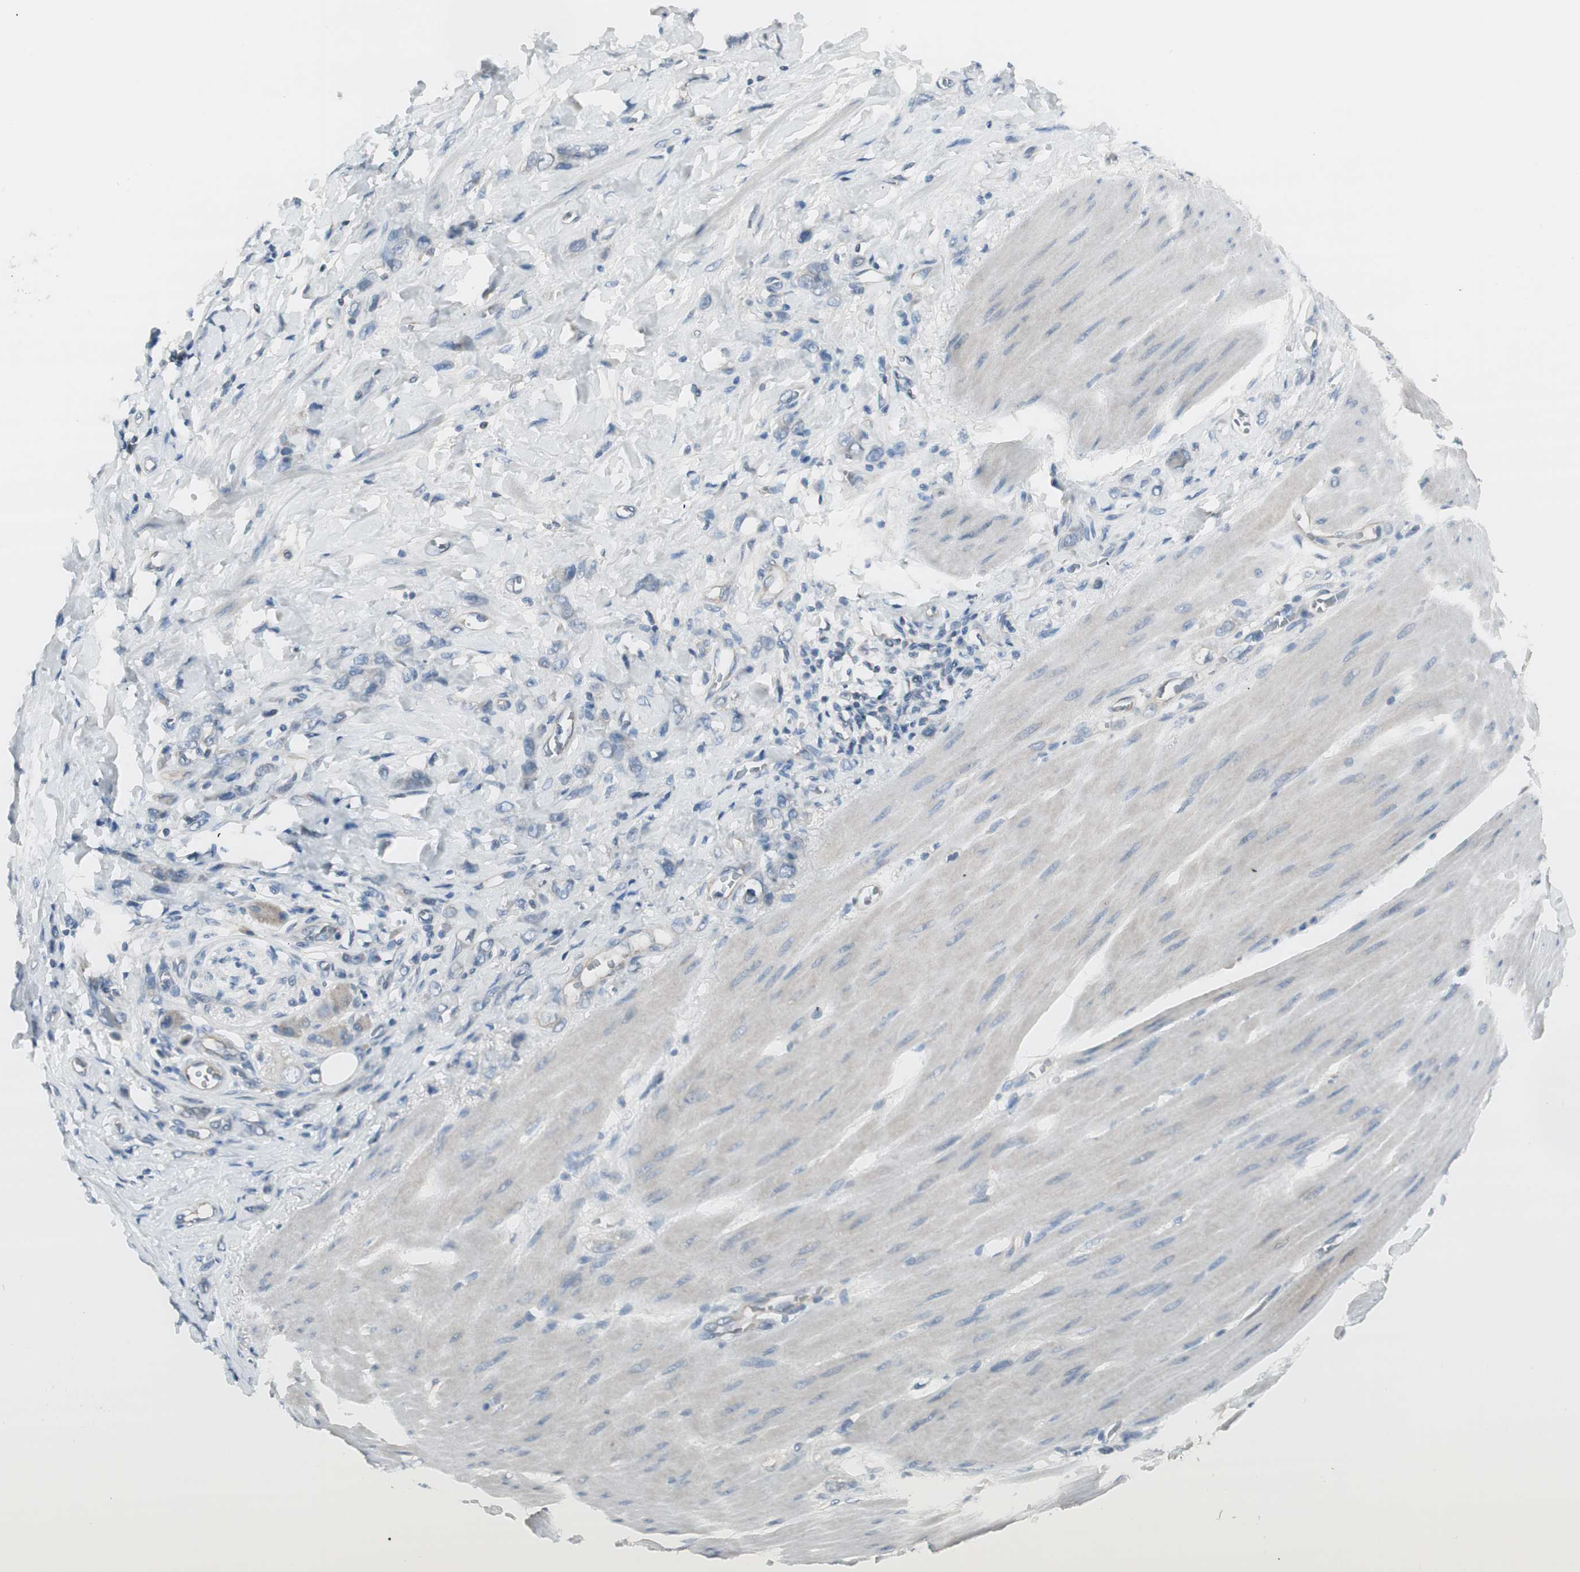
{"staining": {"intensity": "negative", "quantity": "none", "location": "none"}, "tissue": "stomach cancer", "cell_type": "Tumor cells", "image_type": "cancer", "snomed": [{"axis": "morphology", "description": "Adenocarcinoma, NOS"}, {"axis": "topography", "description": "Stomach"}], "caption": "A high-resolution photomicrograph shows immunohistochemistry staining of stomach cancer, which shows no significant expression in tumor cells.", "gene": "EVA1A", "patient": {"sex": "male", "age": 82}}